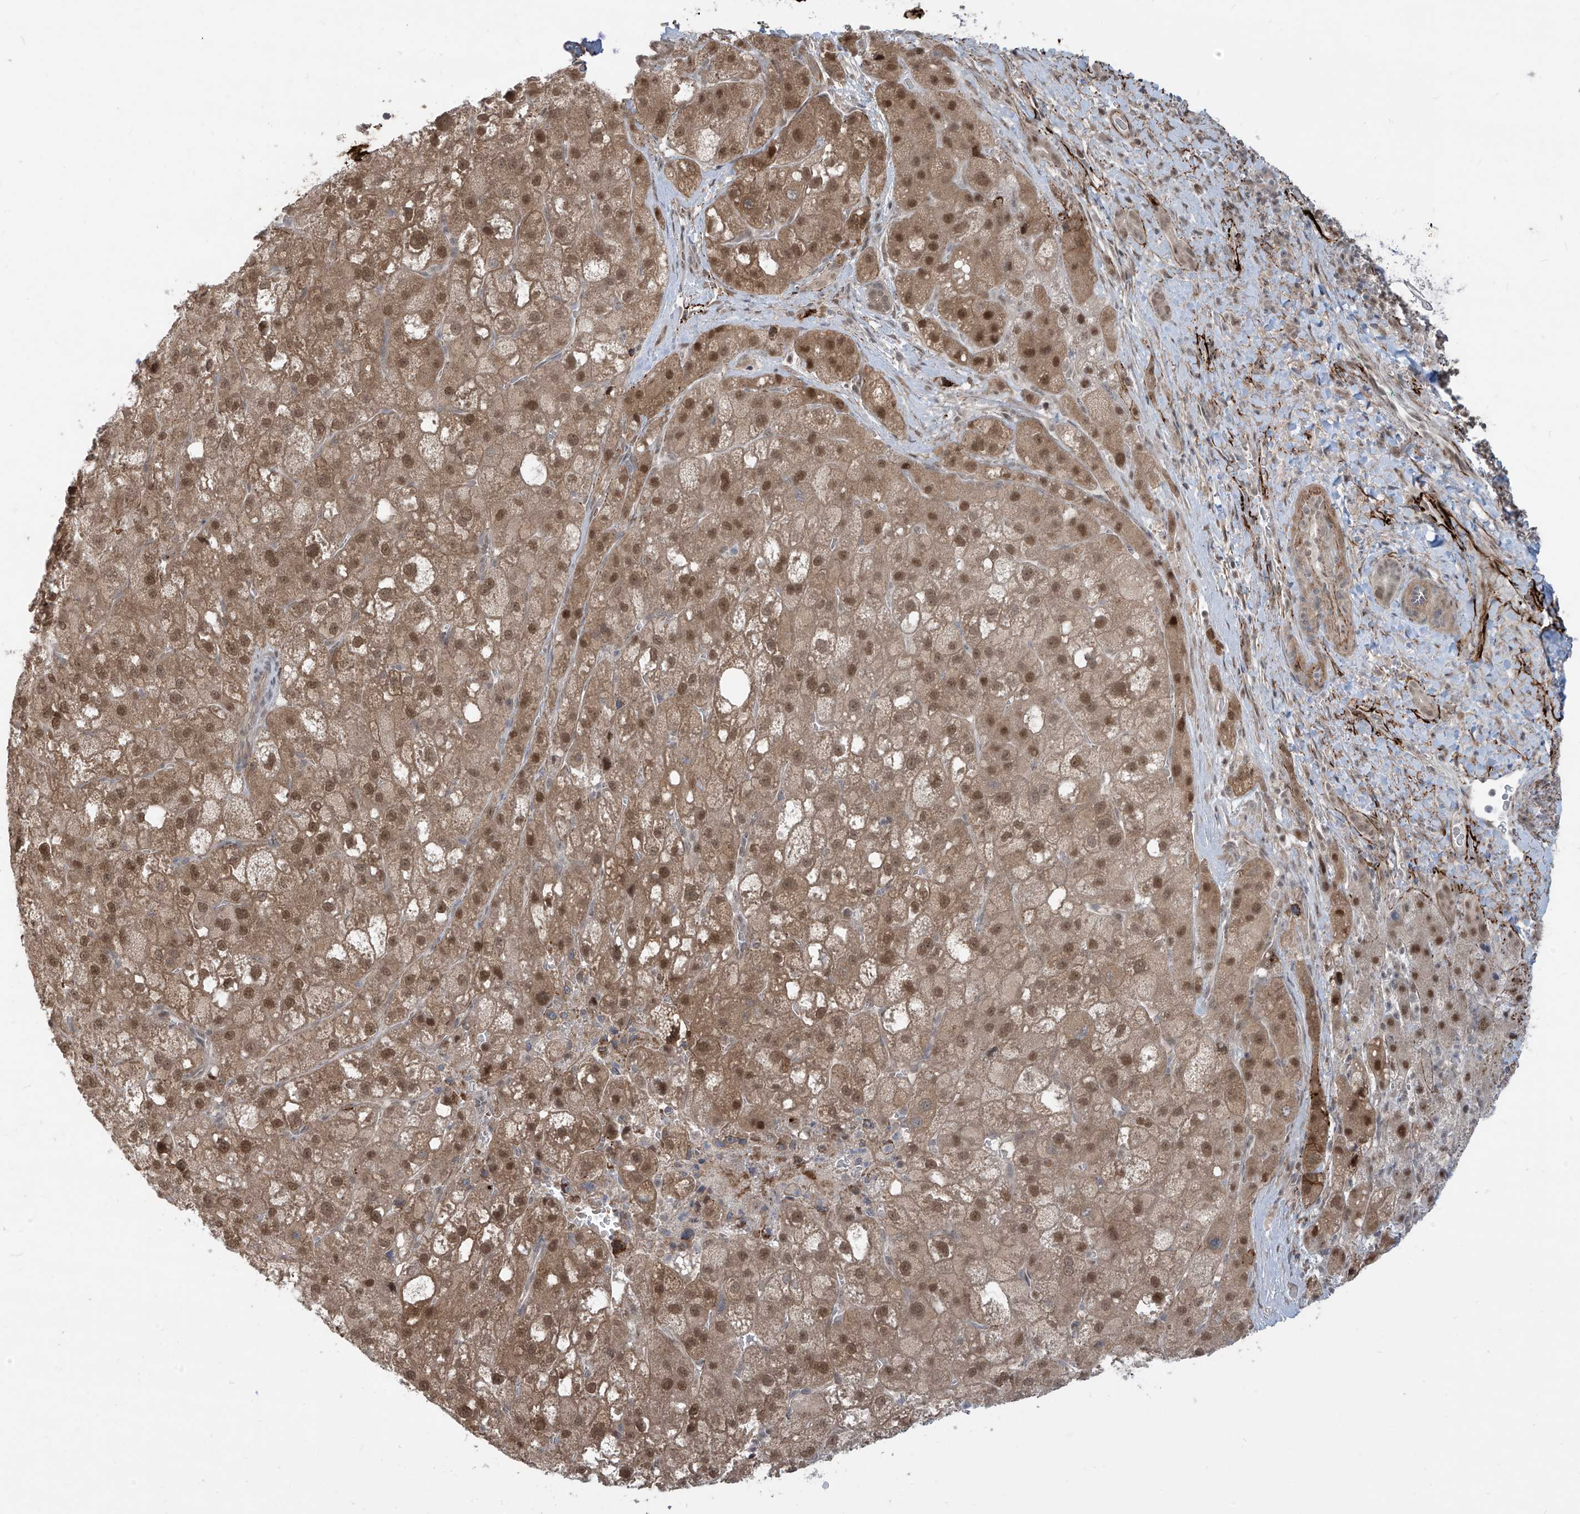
{"staining": {"intensity": "moderate", "quantity": ">75%", "location": "cytoplasmic/membranous,nuclear"}, "tissue": "liver cancer", "cell_type": "Tumor cells", "image_type": "cancer", "snomed": [{"axis": "morphology", "description": "Carcinoma, Hepatocellular, NOS"}, {"axis": "topography", "description": "Liver"}], "caption": "Human liver hepatocellular carcinoma stained with a brown dye demonstrates moderate cytoplasmic/membranous and nuclear positive staining in about >75% of tumor cells.", "gene": "LAGE3", "patient": {"sex": "male", "age": 57}}